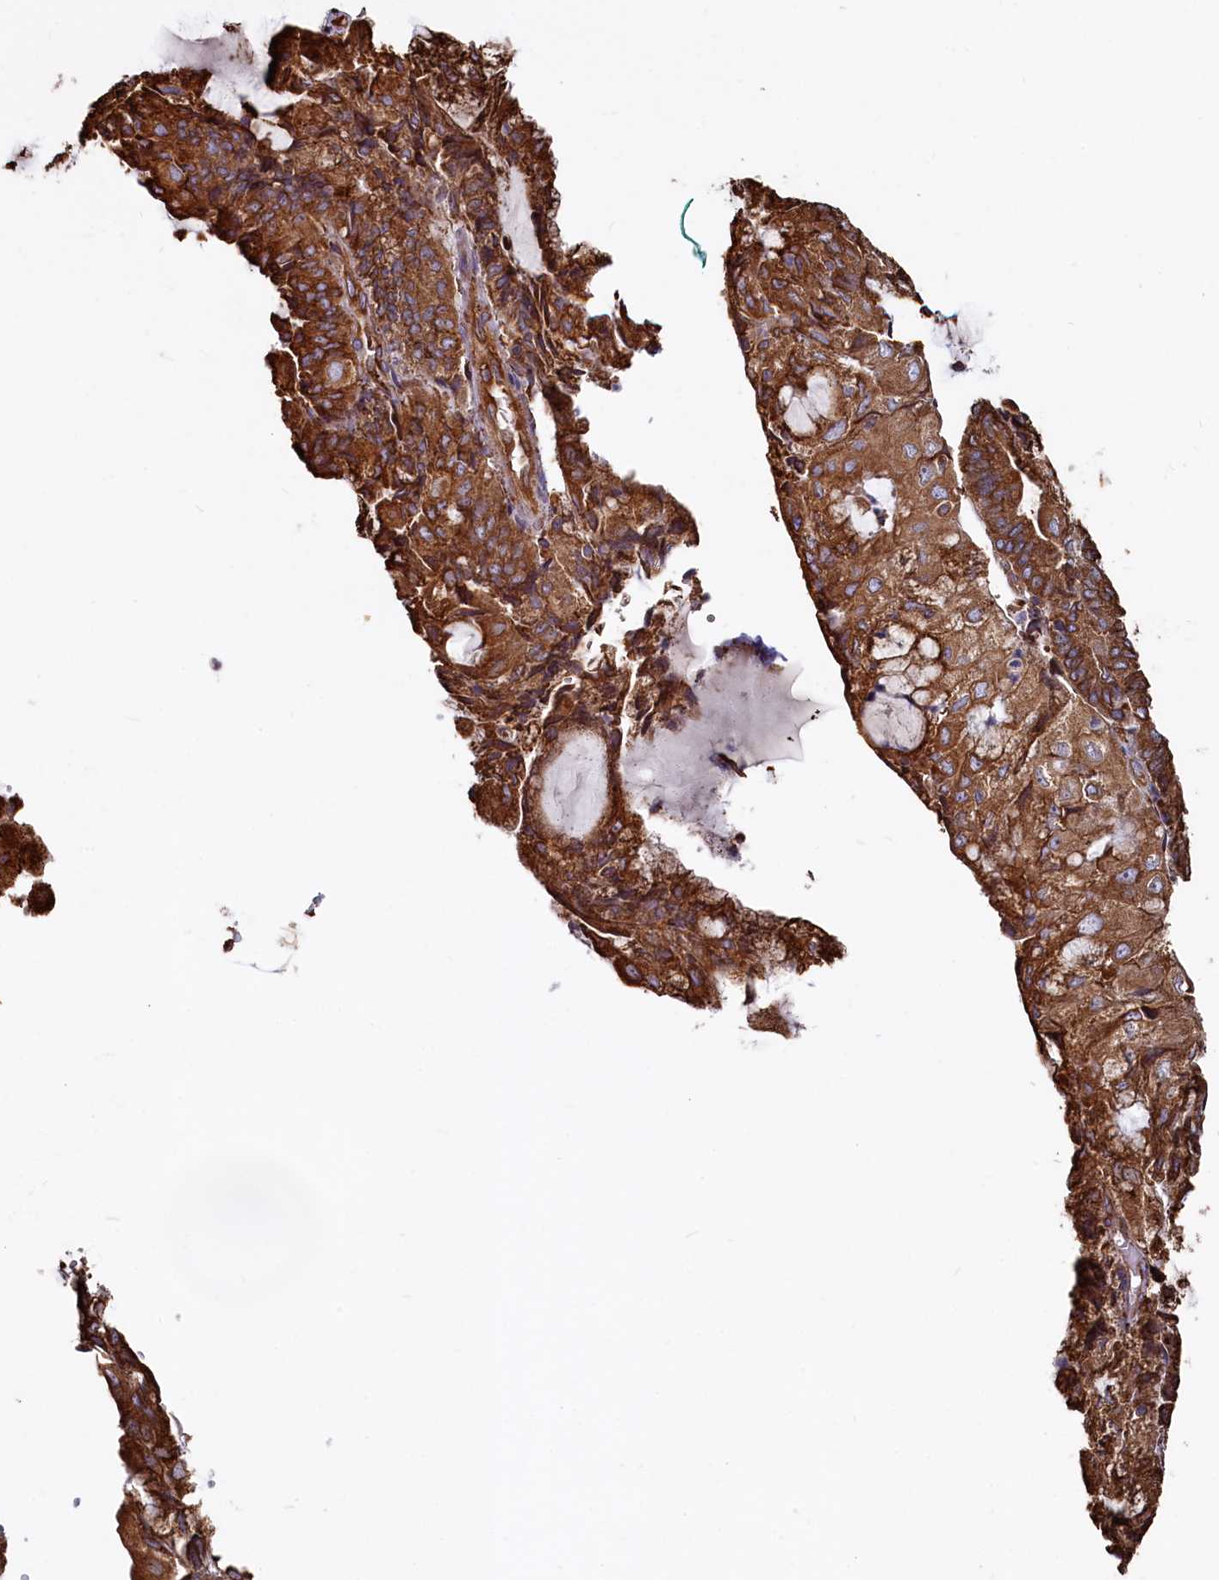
{"staining": {"intensity": "strong", "quantity": ">75%", "location": "cytoplasmic/membranous"}, "tissue": "endometrial cancer", "cell_type": "Tumor cells", "image_type": "cancer", "snomed": [{"axis": "morphology", "description": "Adenocarcinoma, NOS"}, {"axis": "topography", "description": "Endometrium"}], "caption": "Immunohistochemistry of human endometrial cancer demonstrates high levels of strong cytoplasmic/membranous positivity in about >75% of tumor cells.", "gene": "NEURL1B", "patient": {"sex": "female", "age": 81}}